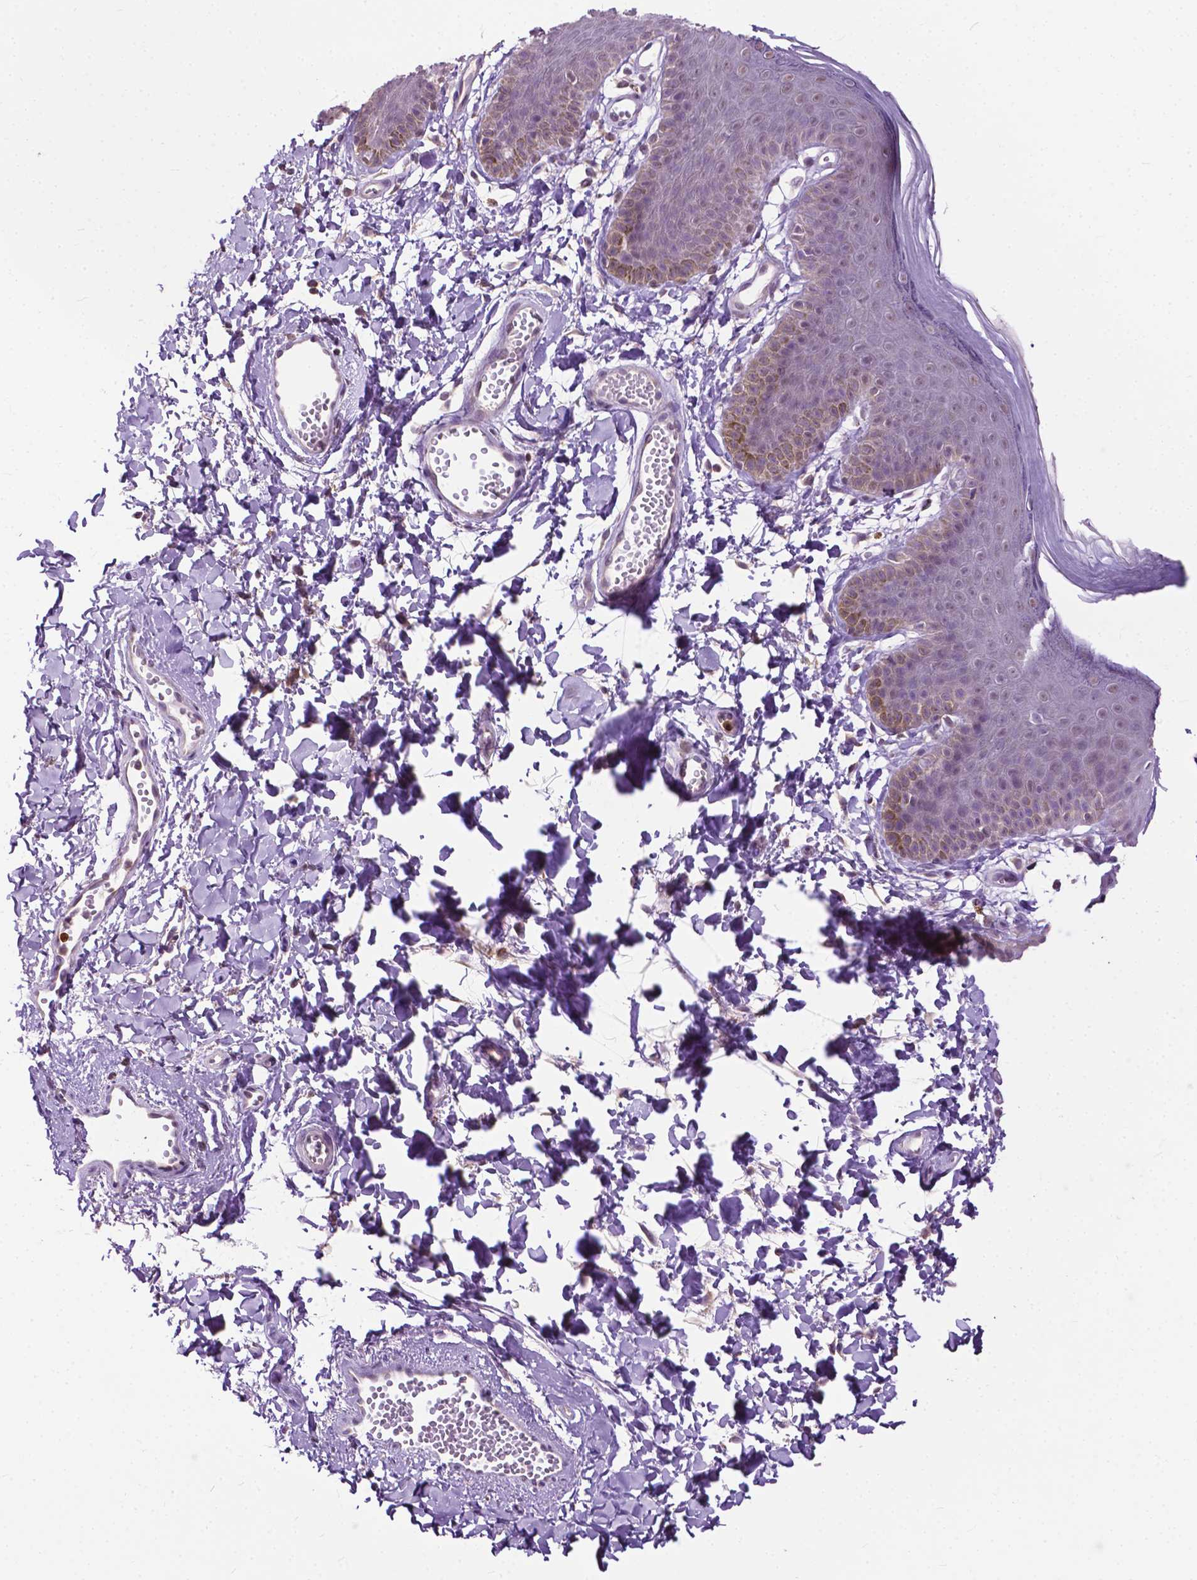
{"staining": {"intensity": "weak", "quantity": "<25%", "location": "cytoplasmic/membranous,nuclear"}, "tissue": "skin", "cell_type": "Epidermal cells", "image_type": "normal", "snomed": [{"axis": "morphology", "description": "Normal tissue, NOS"}, {"axis": "topography", "description": "Anal"}], "caption": "This is an immunohistochemistry micrograph of benign skin. There is no positivity in epidermal cells.", "gene": "TTC9B", "patient": {"sex": "male", "age": 53}}